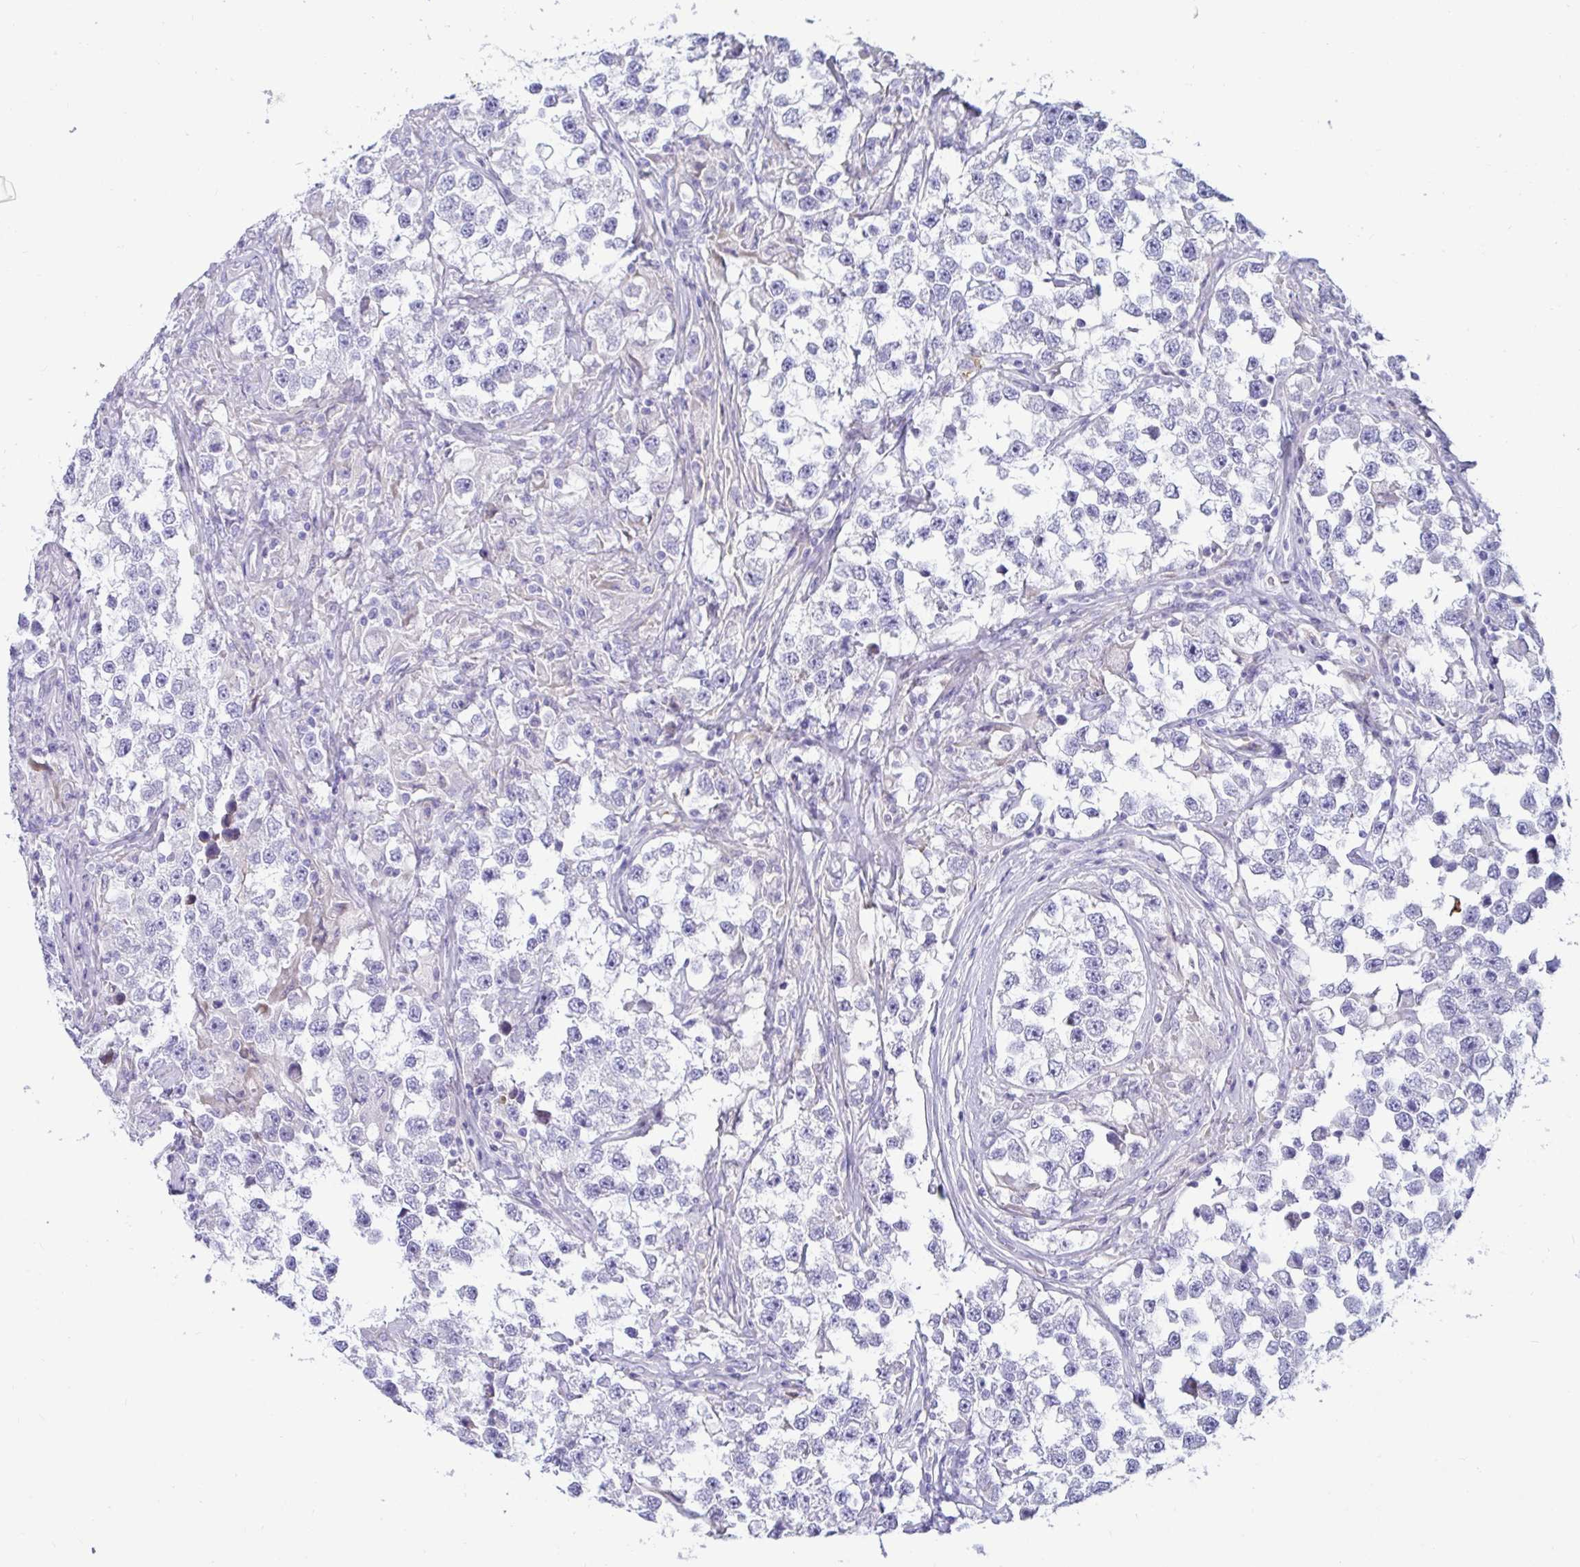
{"staining": {"intensity": "negative", "quantity": "none", "location": "none"}, "tissue": "testis cancer", "cell_type": "Tumor cells", "image_type": "cancer", "snomed": [{"axis": "morphology", "description": "Seminoma, NOS"}, {"axis": "topography", "description": "Testis"}], "caption": "A high-resolution histopathology image shows IHC staining of testis cancer (seminoma), which shows no significant positivity in tumor cells.", "gene": "TFPI2", "patient": {"sex": "male", "age": 46}}